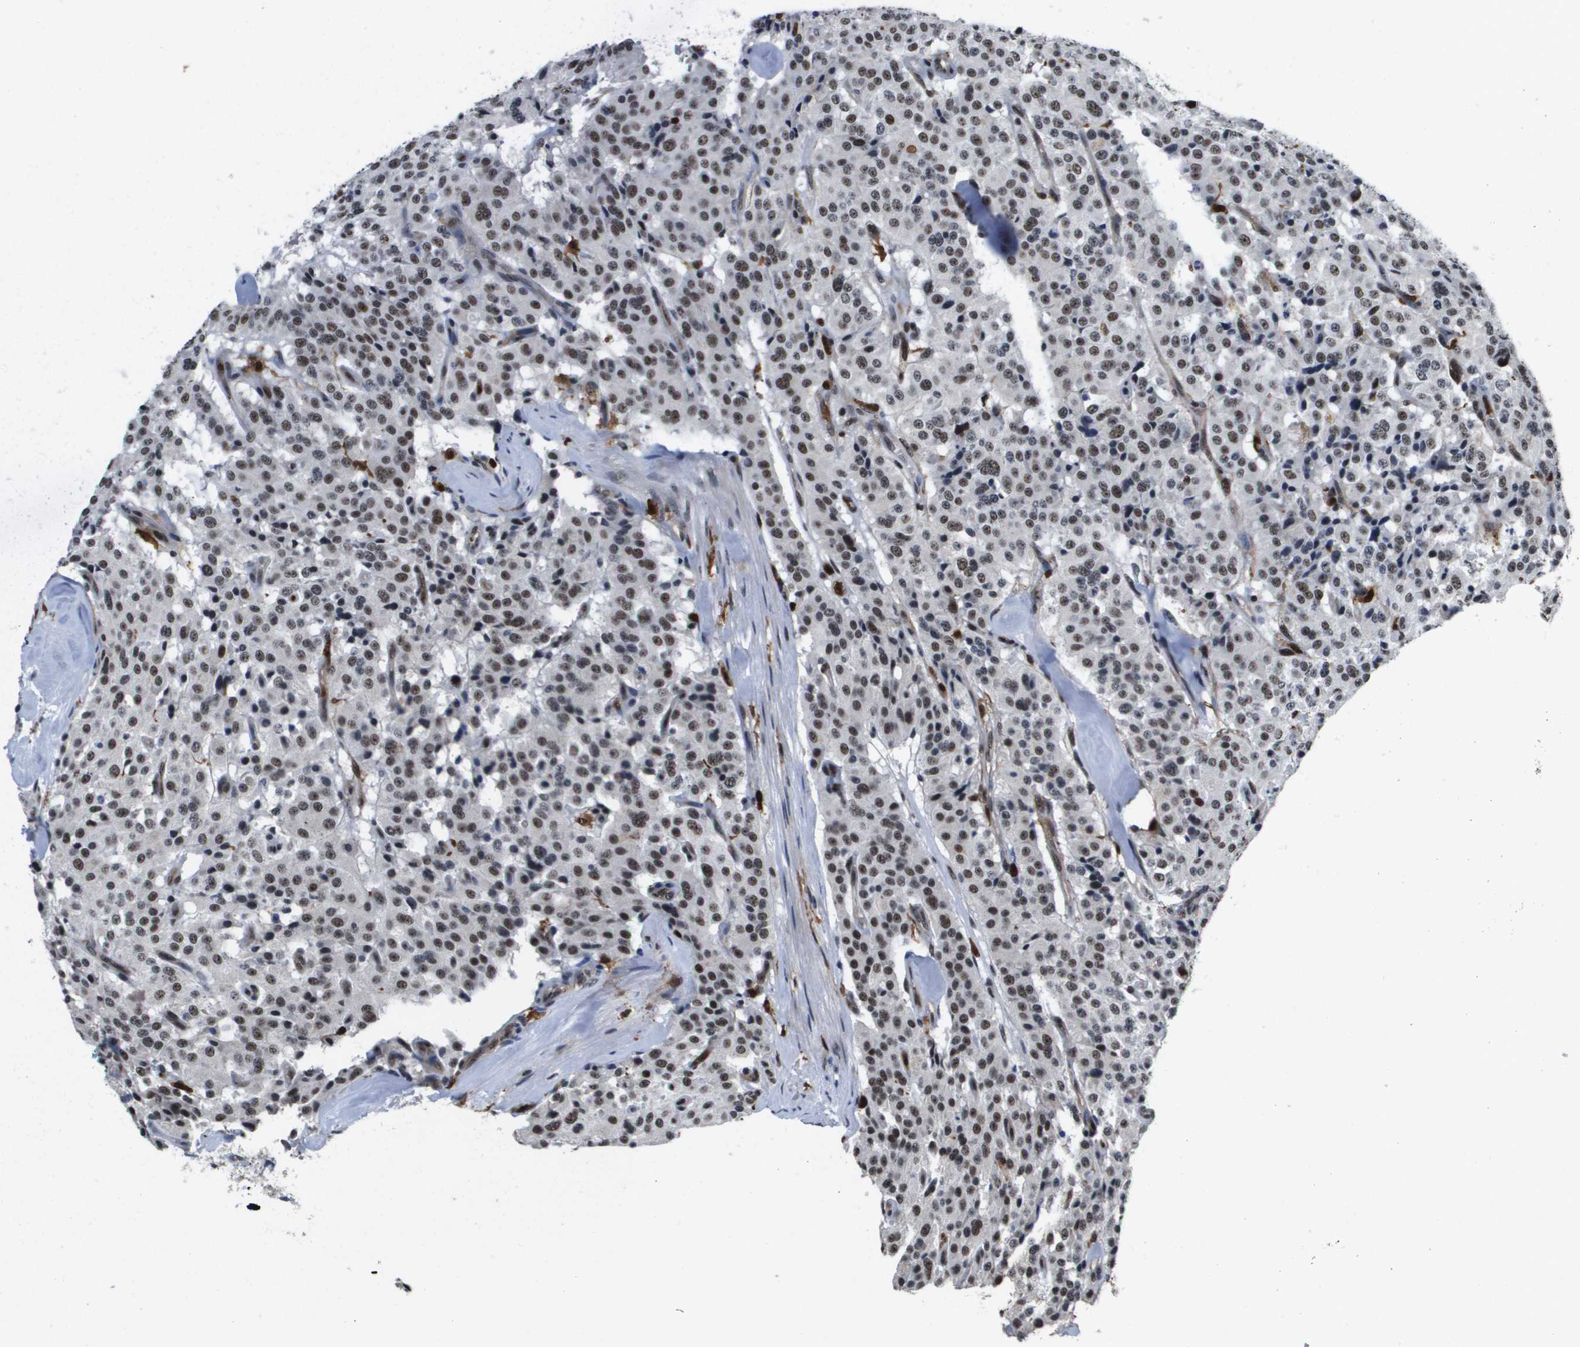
{"staining": {"intensity": "moderate", "quantity": ">75%", "location": "nuclear"}, "tissue": "carcinoid", "cell_type": "Tumor cells", "image_type": "cancer", "snomed": [{"axis": "morphology", "description": "Carcinoid, malignant, NOS"}, {"axis": "topography", "description": "Lung"}], "caption": "A histopathology image showing moderate nuclear staining in about >75% of tumor cells in carcinoid, as visualized by brown immunohistochemical staining.", "gene": "EP400", "patient": {"sex": "male", "age": 30}}